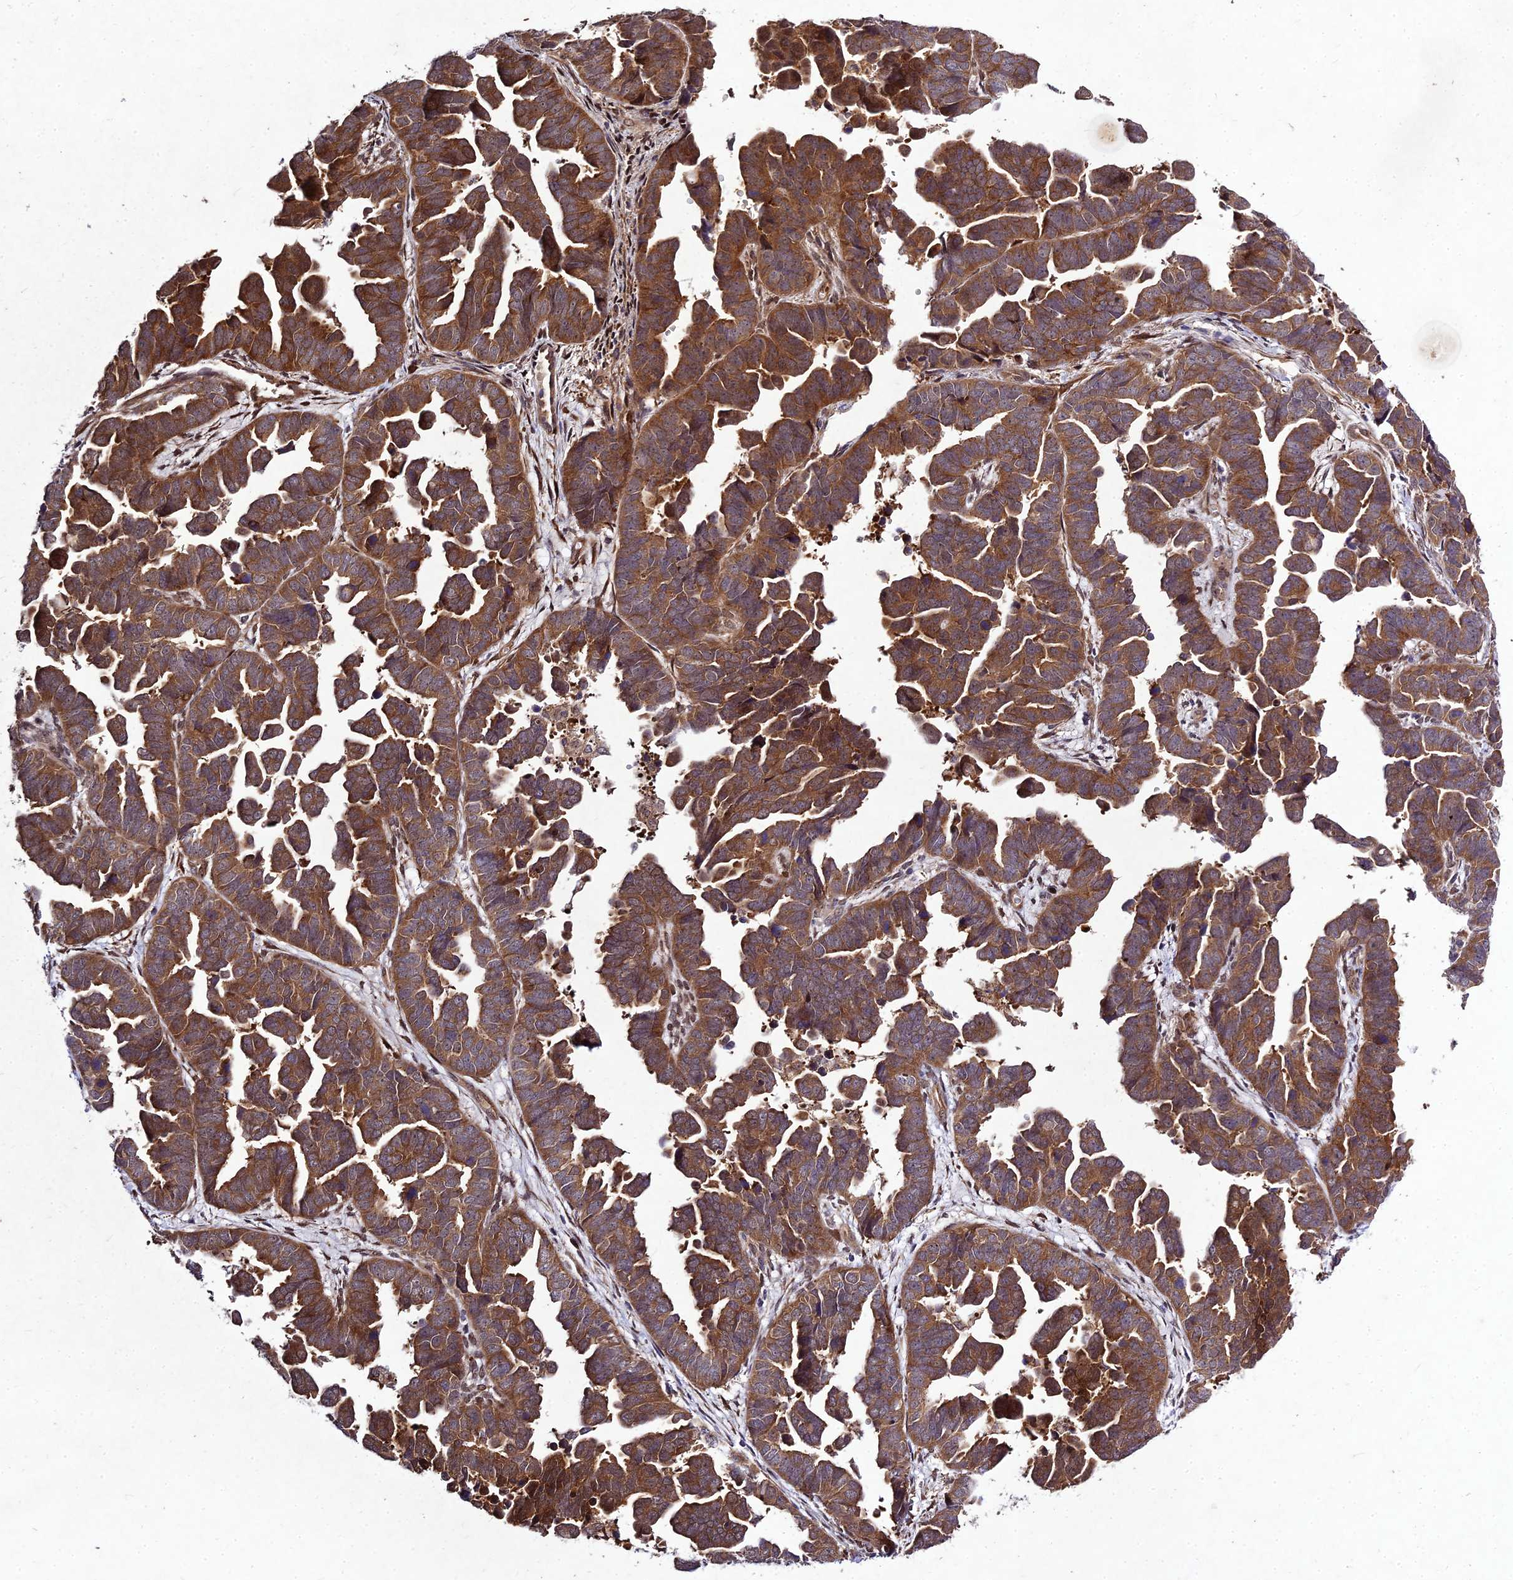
{"staining": {"intensity": "strong", "quantity": ">75%", "location": "cytoplasmic/membranous"}, "tissue": "endometrial cancer", "cell_type": "Tumor cells", "image_type": "cancer", "snomed": [{"axis": "morphology", "description": "Adenocarcinoma, NOS"}, {"axis": "topography", "description": "Endometrium"}], "caption": "Immunohistochemical staining of human adenocarcinoma (endometrial) displays high levels of strong cytoplasmic/membranous staining in approximately >75% of tumor cells.", "gene": "MKKS", "patient": {"sex": "female", "age": 75}}